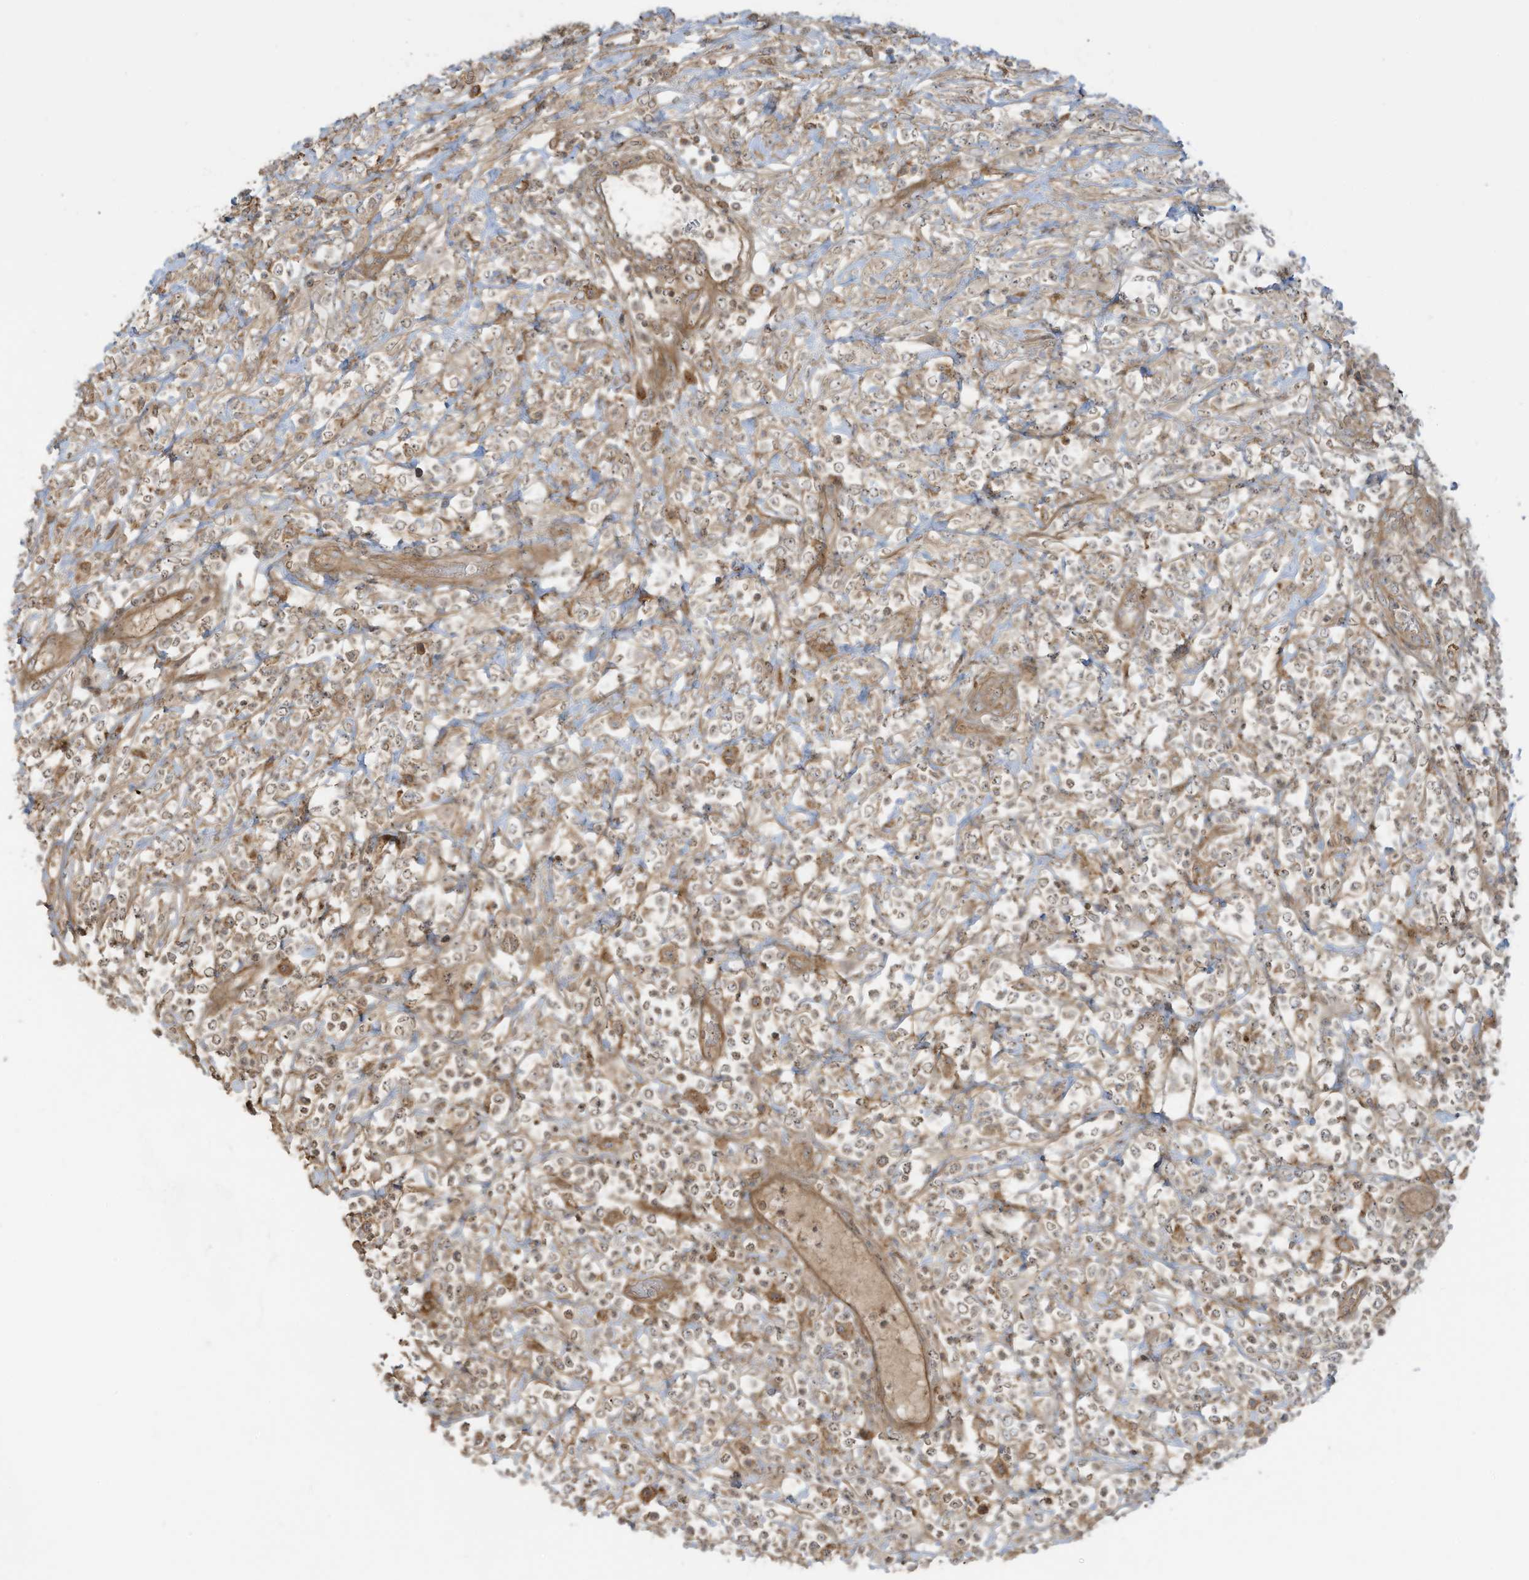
{"staining": {"intensity": "weak", "quantity": ">75%", "location": "cytoplasmic/membranous,nuclear"}, "tissue": "lymphoma", "cell_type": "Tumor cells", "image_type": "cancer", "snomed": [{"axis": "morphology", "description": "Malignant lymphoma, non-Hodgkin's type, High grade"}, {"axis": "topography", "description": "Colon"}], "caption": "Human high-grade malignant lymphoma, non-Hodgkin's type stained for a protein (brown) shows weak cytoplasmic/membranous and nuclear positive expression in approximately >75% of tumor cells.", "gene": "ENTR1", "patient": {"sex": "female", "age": 53}}